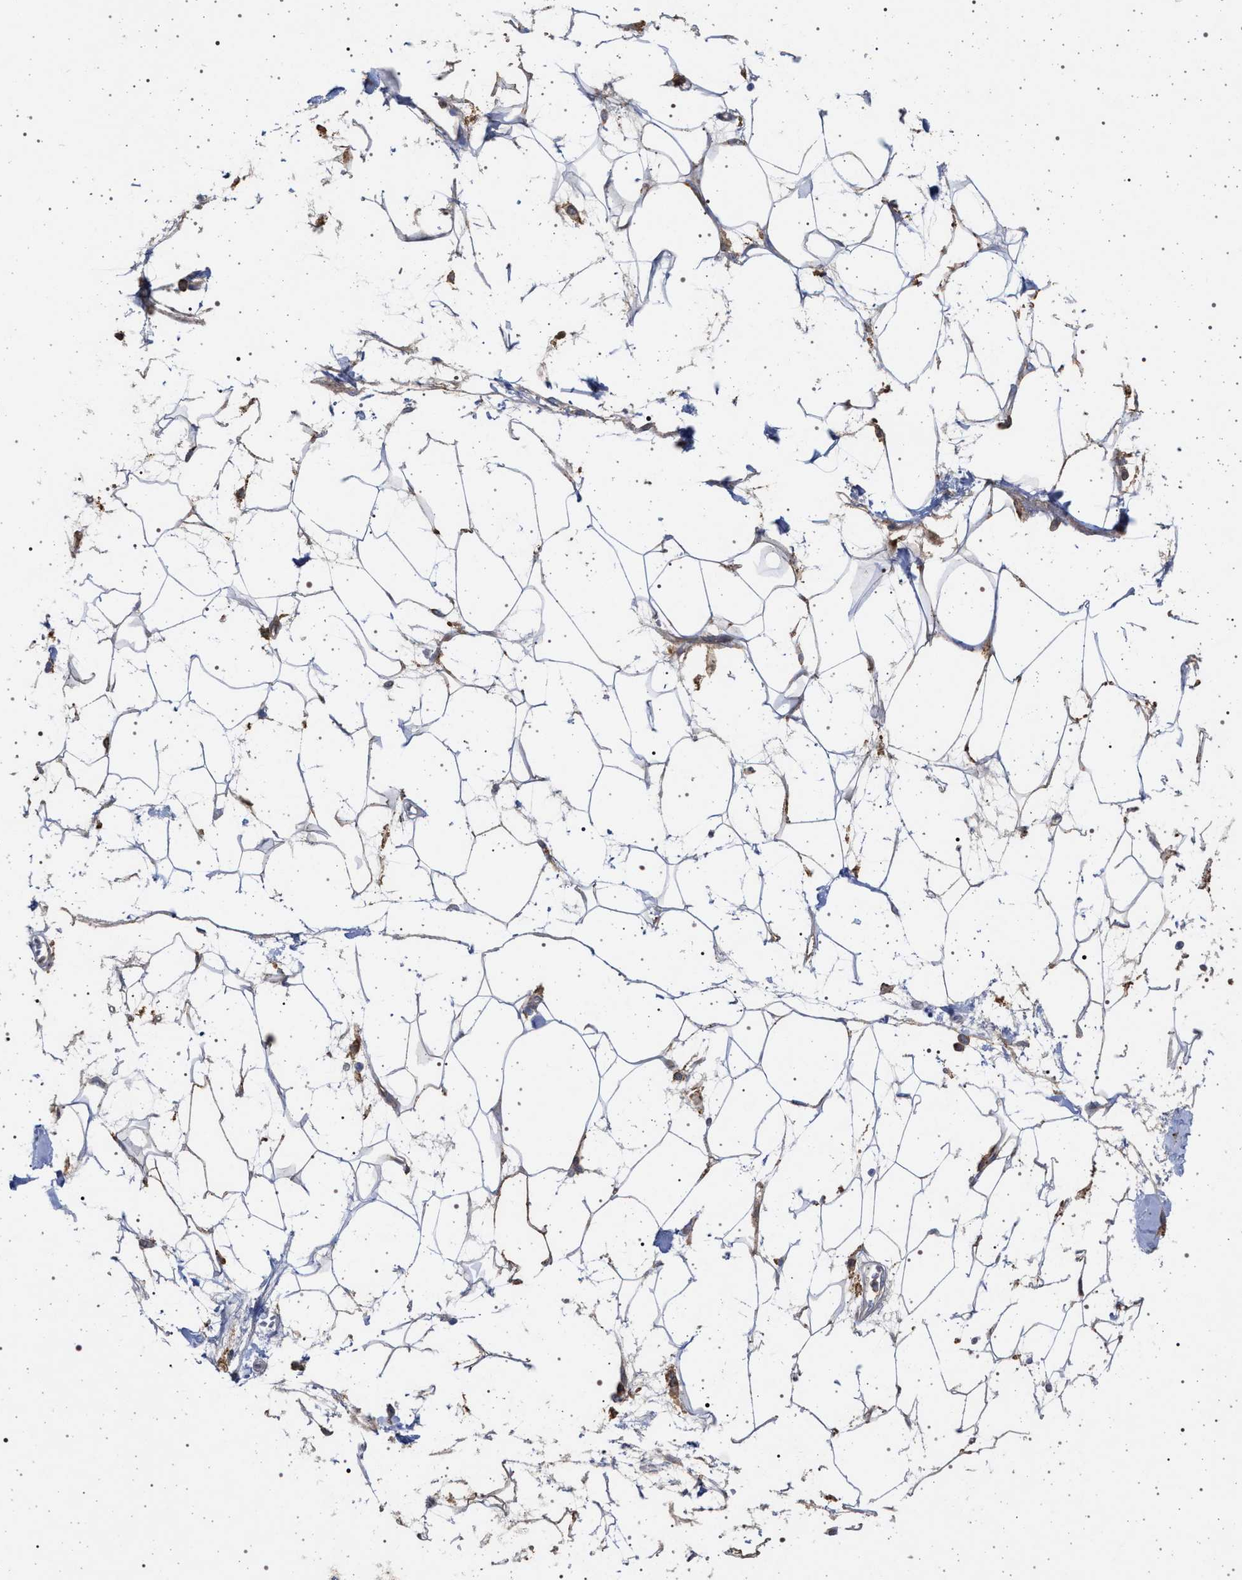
{"staining": {"intensity": "moderate", "quantity": ">75%", "location": "cytoplasmic/membranous"}, "tissue": "adipose tissue", "cell_type": "Adipocytes", "image_type": "normal", "snomed": [{"axis": "morphology", "description": "Normal tissue, NOS"}, {"axis": "morphology", "description": "Adenocarcinoma, NOS"}, {"axis": "topography", "description": "Duodenum"}, {"axis": "topography", "description": "Peripheral nerve tissue"}], "caption": "Adipocytes demonstrate medium levels of moderate cytoplasmic/membranous positivity in approximately >75% of cells in benign adipose tissue. The staining is performed using DAB (3,3'-diaminobenzidine) brown chromogen to label protein expression. The nuclei are counter-stained blue using hematoxylin.", "gene": "PLG", "patient": {"sex": "female", "age": 60}}